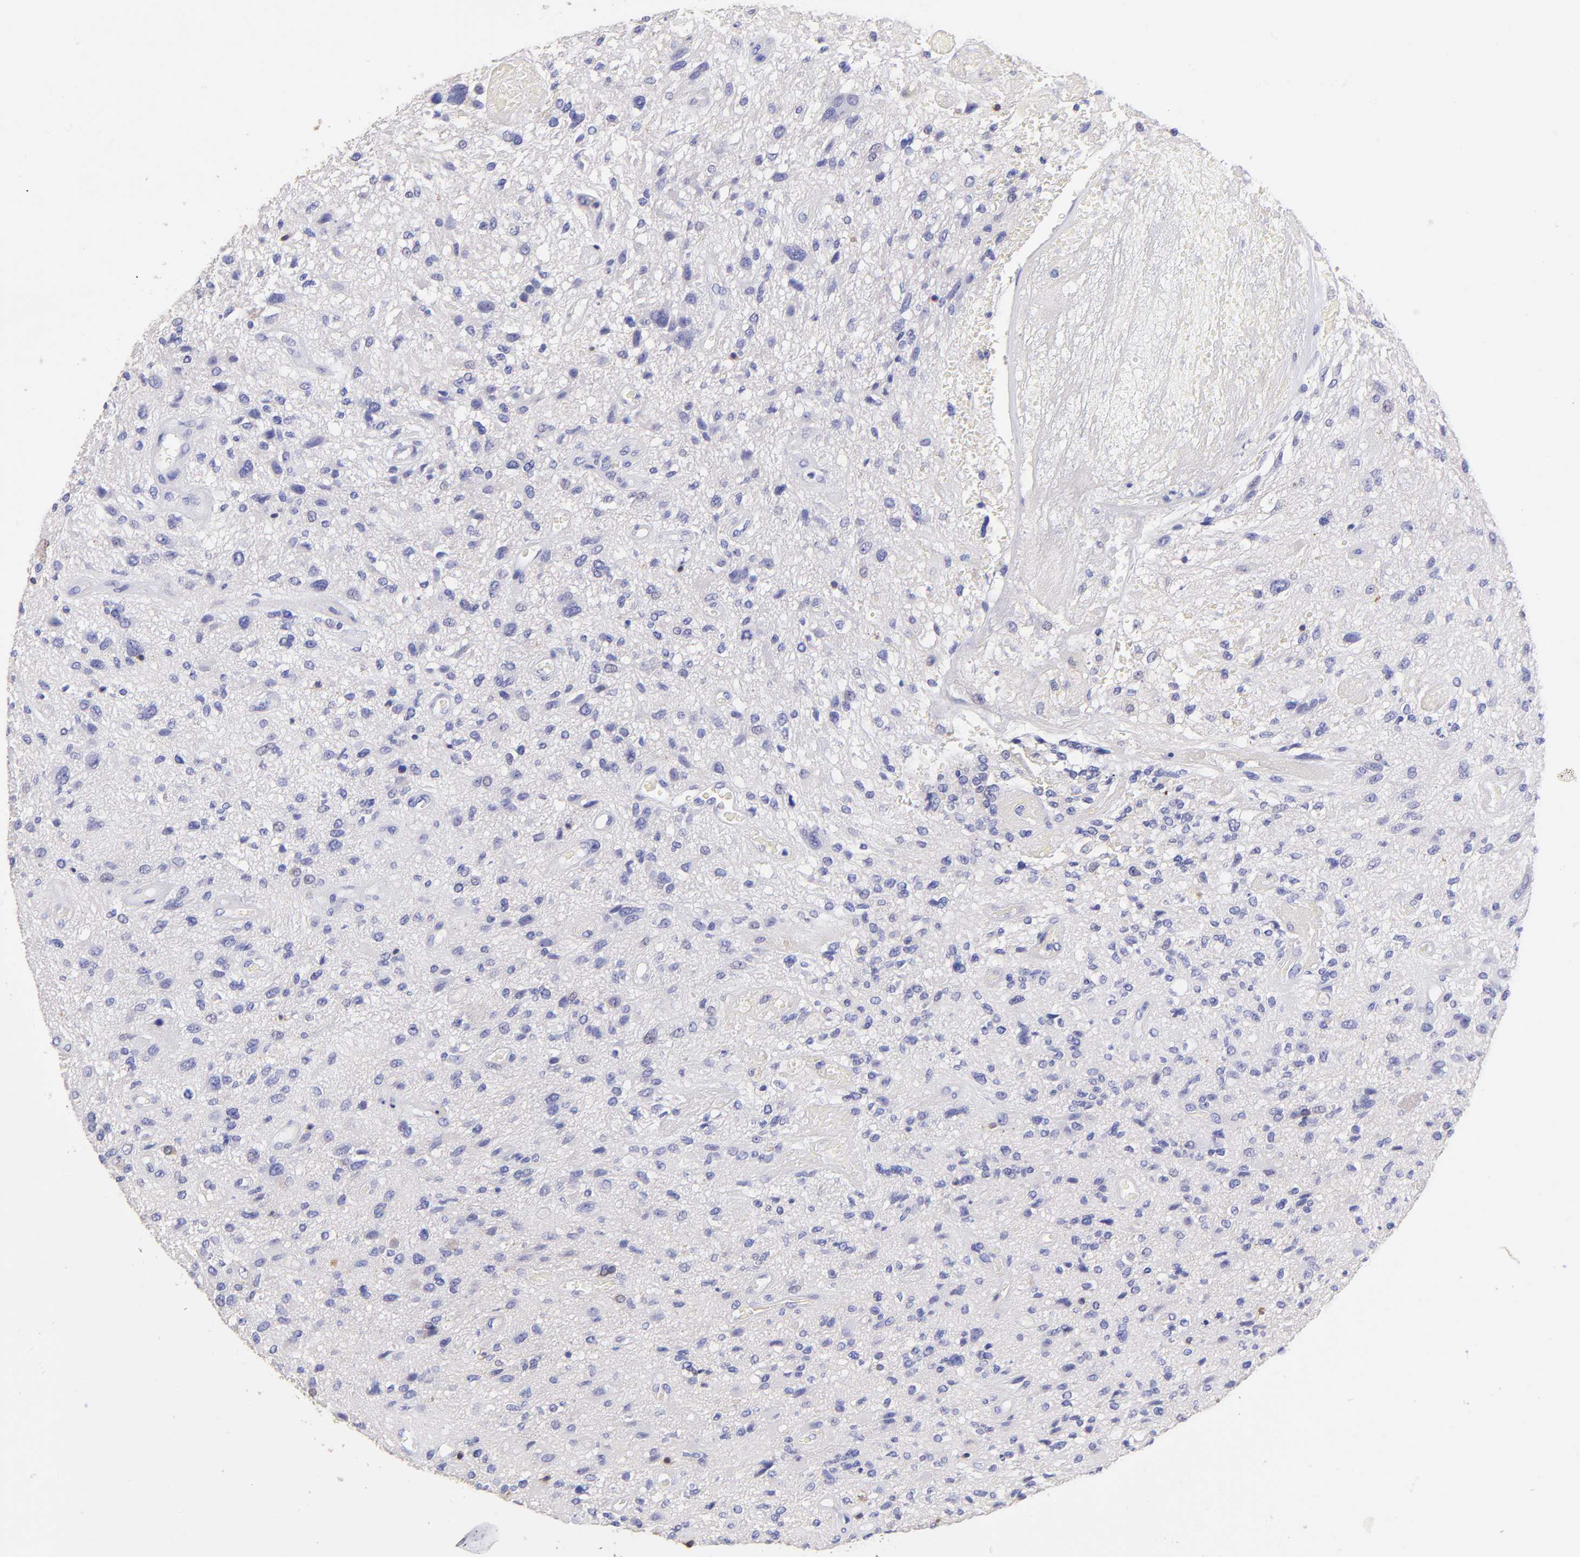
{"staining": {"intensity": "negative", "quantity": "none", "location": "none"}, "tissue": "glioma", "cell_type": "Tumor cells", "image_type": "cancer", "snomed": [{"axis": "morphology", "description": "Normal tissue, NOS"}, {"axis": "morphology", "description": "Glioma, malignant, High grade"}, {"axis": "topography", "description": "Cerebral cortex"}], "caption": "Photomicrograph shows no significant protein positivity in tumor cells of glioma.", "gene": "RAB3B", "patient": {"sex": "male", "age": 75}}